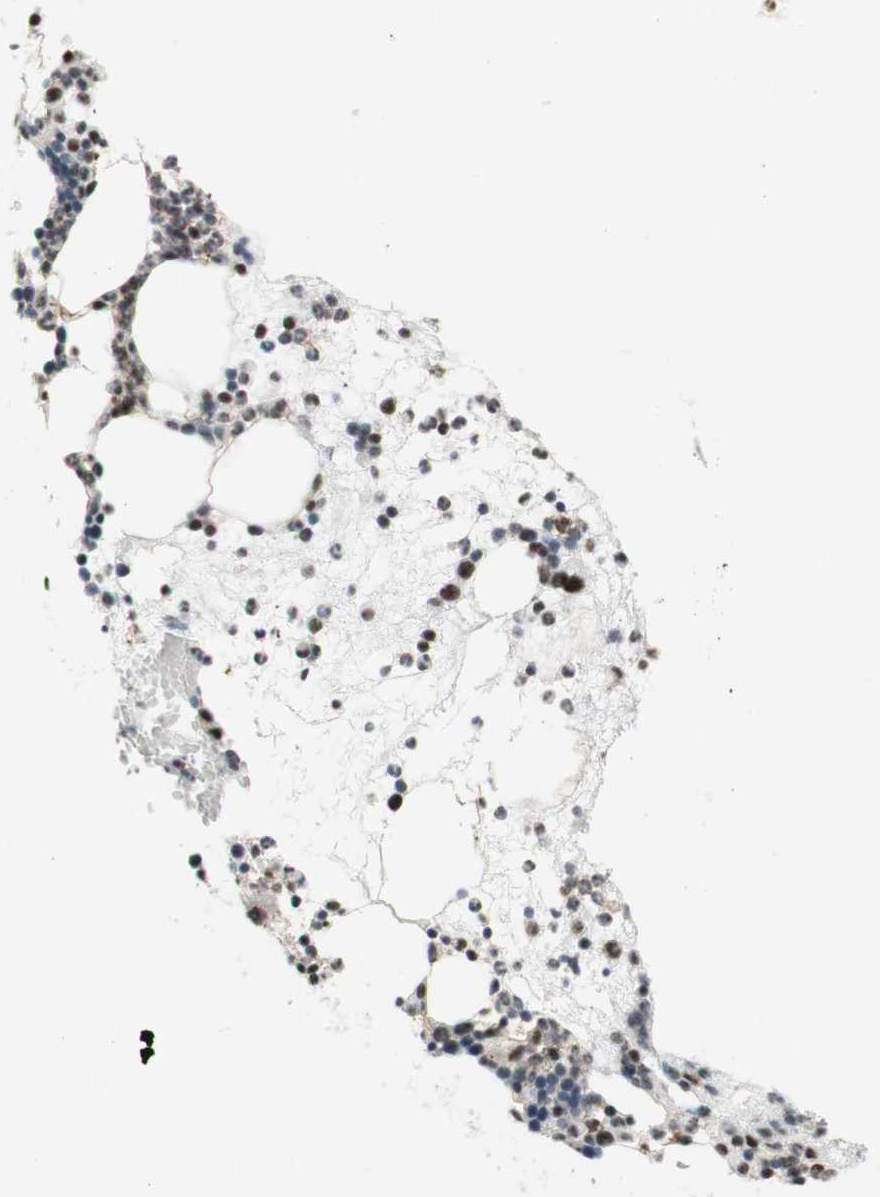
{"staining": {"intensity": "moderate", "quantity": "25%-75%", "location": "nuclear"}, "tissue": "bone marrow", "cell_type": "Hematopoietic cells", "image_type": "normal", "snomed": [{"axis": "morphology", "description": "Normal tissue, NOS"}, {"axis": "morphology", "description": "Inflammation, NOS"}, {"axis": "topography", "description": "Bone marrow"}], "caption": "This micrograph shows IHC staining of benign human bone marrow, with medium moderate nuclear positivity in about 25%-75% of hematopoietic cells.", "gene": "SAP18", "patient": {"sex": "female", "age": 79}}